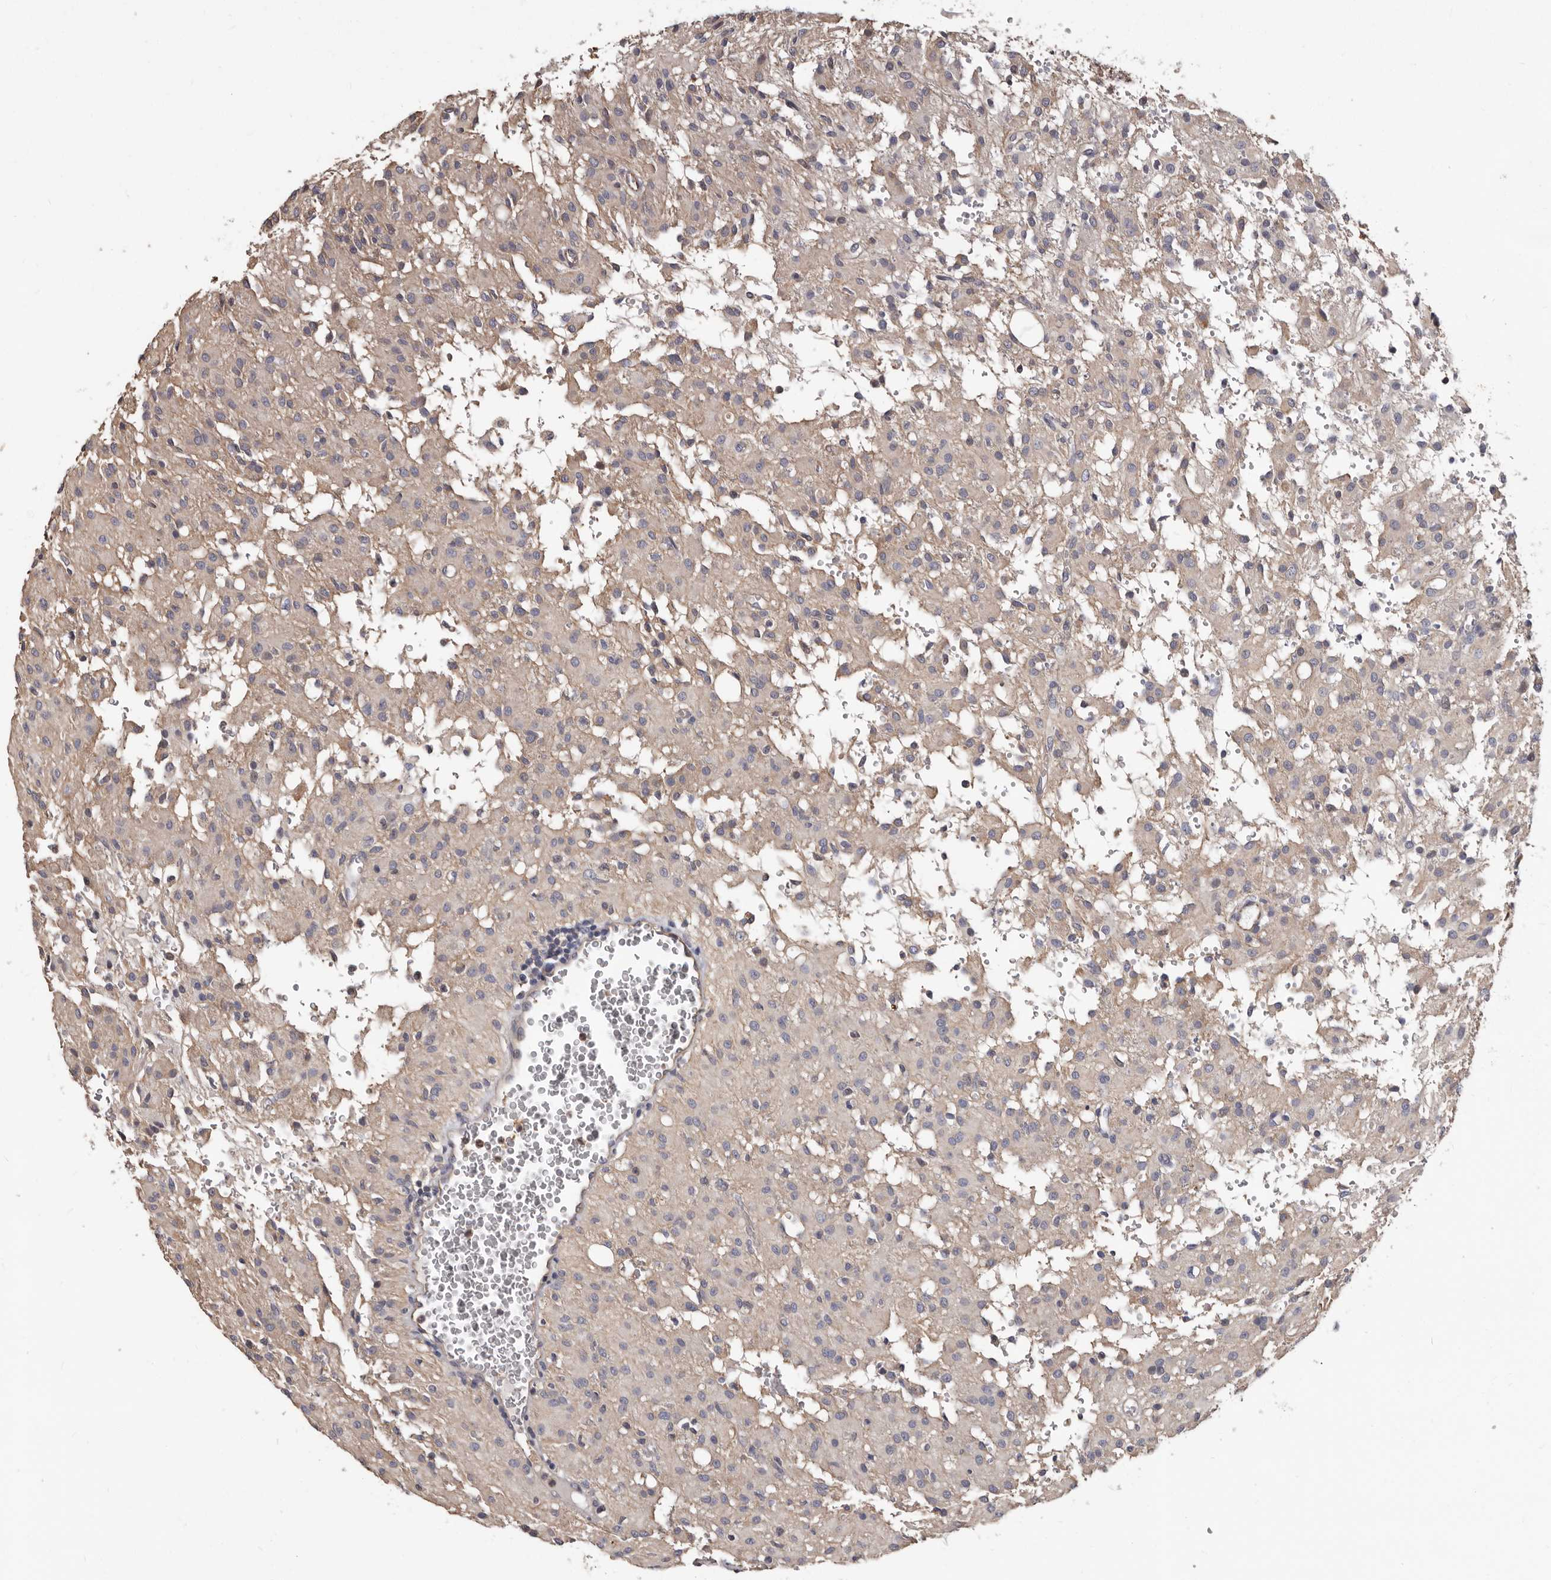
{"staining": {"intensity": "negative", "quantity": "none", "location": "none"}, "tissue": "glioma", "cell_type": "Tumor cells", "image_type": "cancer", "snomed": [{"axis": "morphology", "description": "Glioma, malignant, High grade"}, {"axis": "topography", "description": "Brain"}], "caption": "High power microscopy histopathology image of an IHC image of glioma, revealing no significant positivity in tumor cells.", "gene": "MRPL18", "patient": {"sex": "female", "age": 59}}